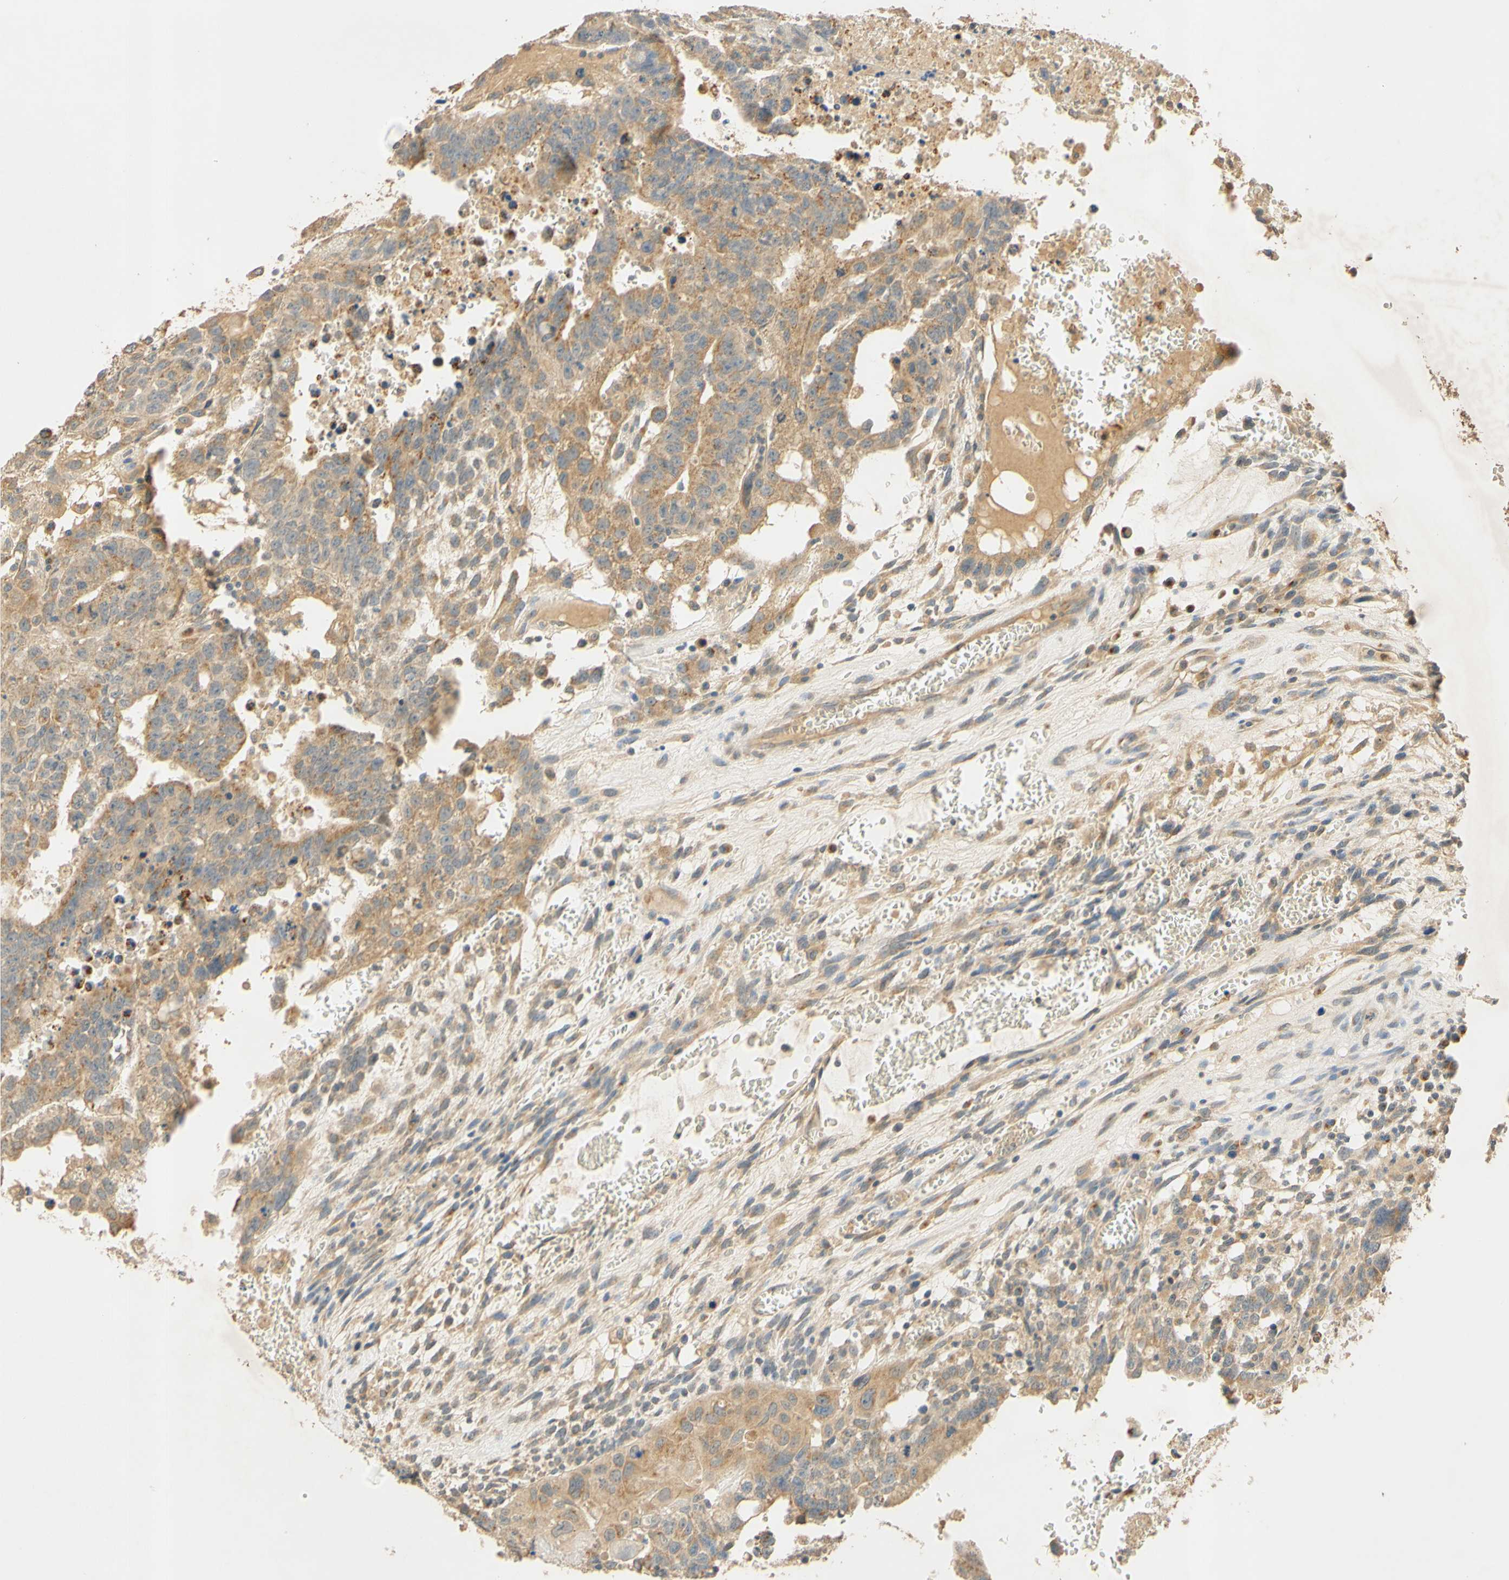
{"staining": {"intensity": "moderate", "quantity": ">75%", "location": "cytoplasmic/membranous"}, "tissue": "testis cancer", "cell_type": "Tumor cells", "image_type": "cancer", "snomed": [{"axis": "morphology", "description": "Seminoma, NOS"}, {"axis": "morphology", "description": "Carcinoma, Embryonal, NOS"}, {"axis": "topography", "description": "Testis"}], "caption": "Protein staining shows moderate cytoplasmic/membranous positivity in approximately >75% of tumor cells in testis cancer.", "gene": "ENTREP2", "patient": {"sex": "male", "age": 52}}